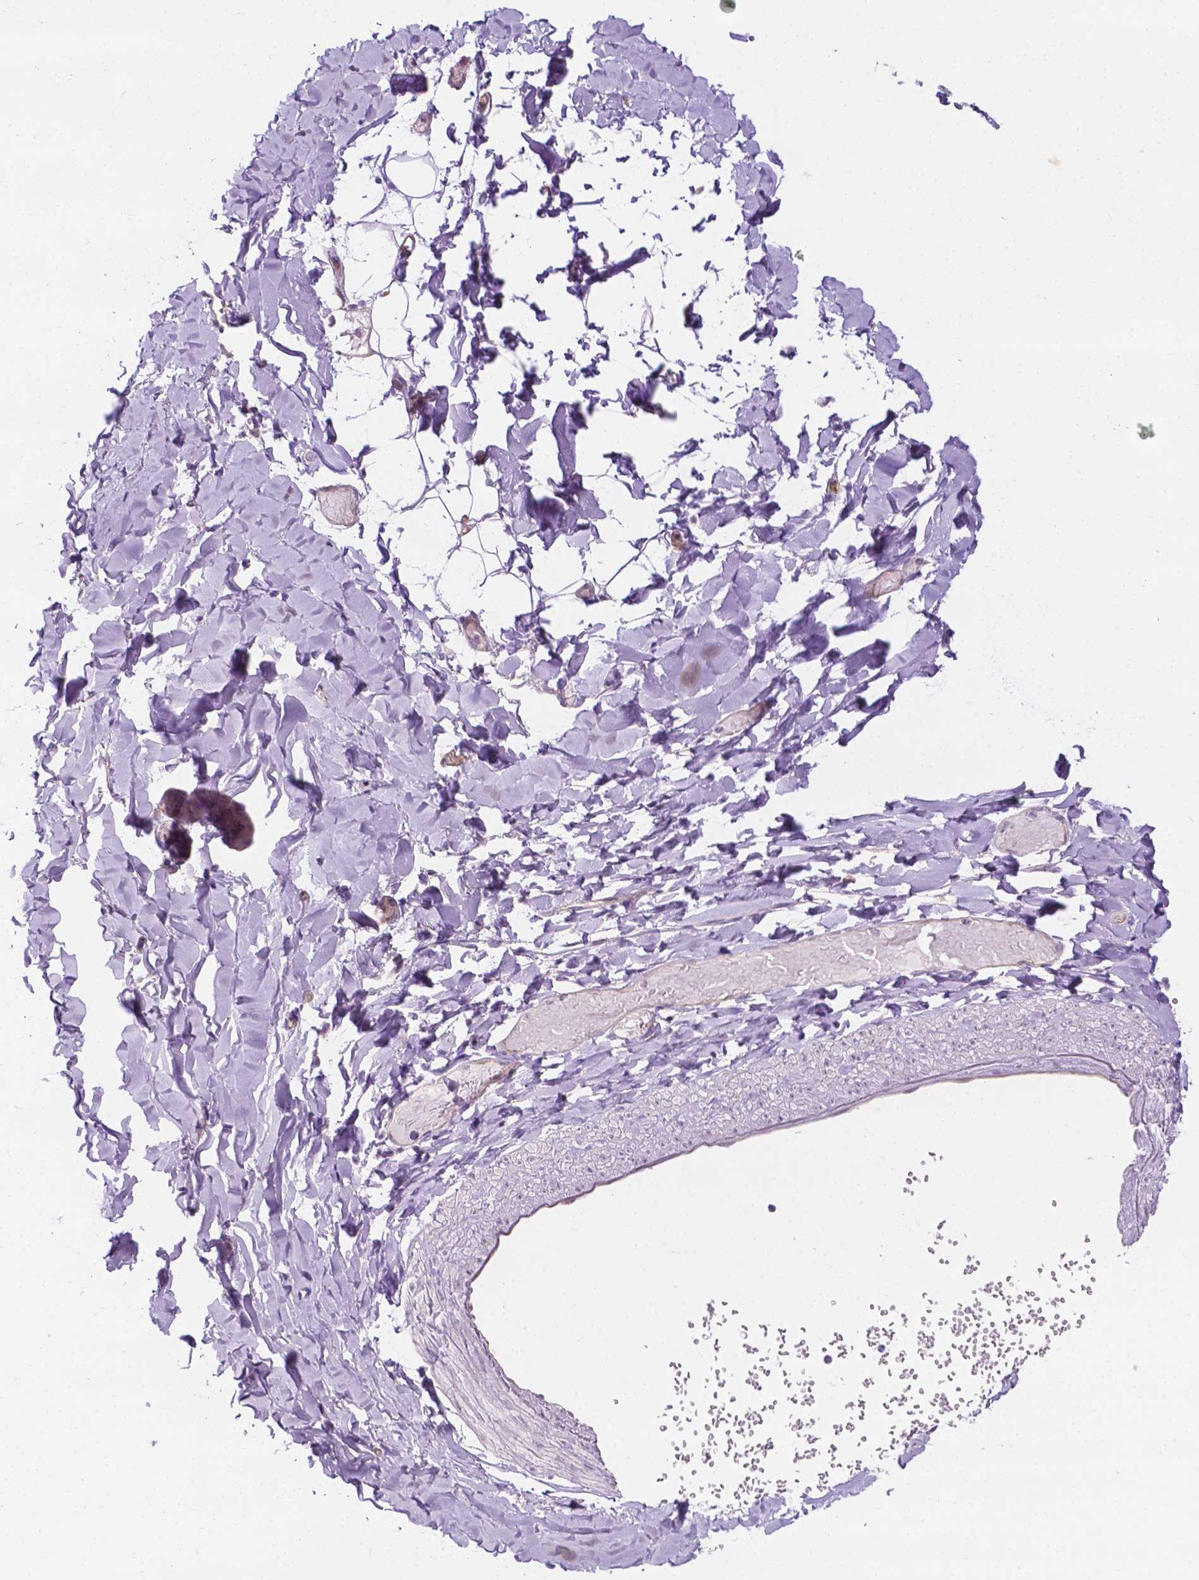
{"staining": {"intensity": "negative", "quantity": "none", "location": "none"}, "tissue": "adipose tissue", "cell_type": "Adipocytes", "image_type": "normal", "snomed": [{"axis": "morphology", "description": "Normal tissue, NOS"}, {"axis": "topography", "description": "Gallbladder"}, {"axis": "topography", "description": "Peripheral nerve tissue"}], "caption": "This micrograph is of benign adipose tissue stained with immunohistochemistry to label a protein in brown with the nuclei are counter-stained blue. There is no staining in adipocytes. (Brightfield microscopy of DAB IHC at high magnification).", "gene": "ERF", "patient": {"sex": "female", "age": 45}}